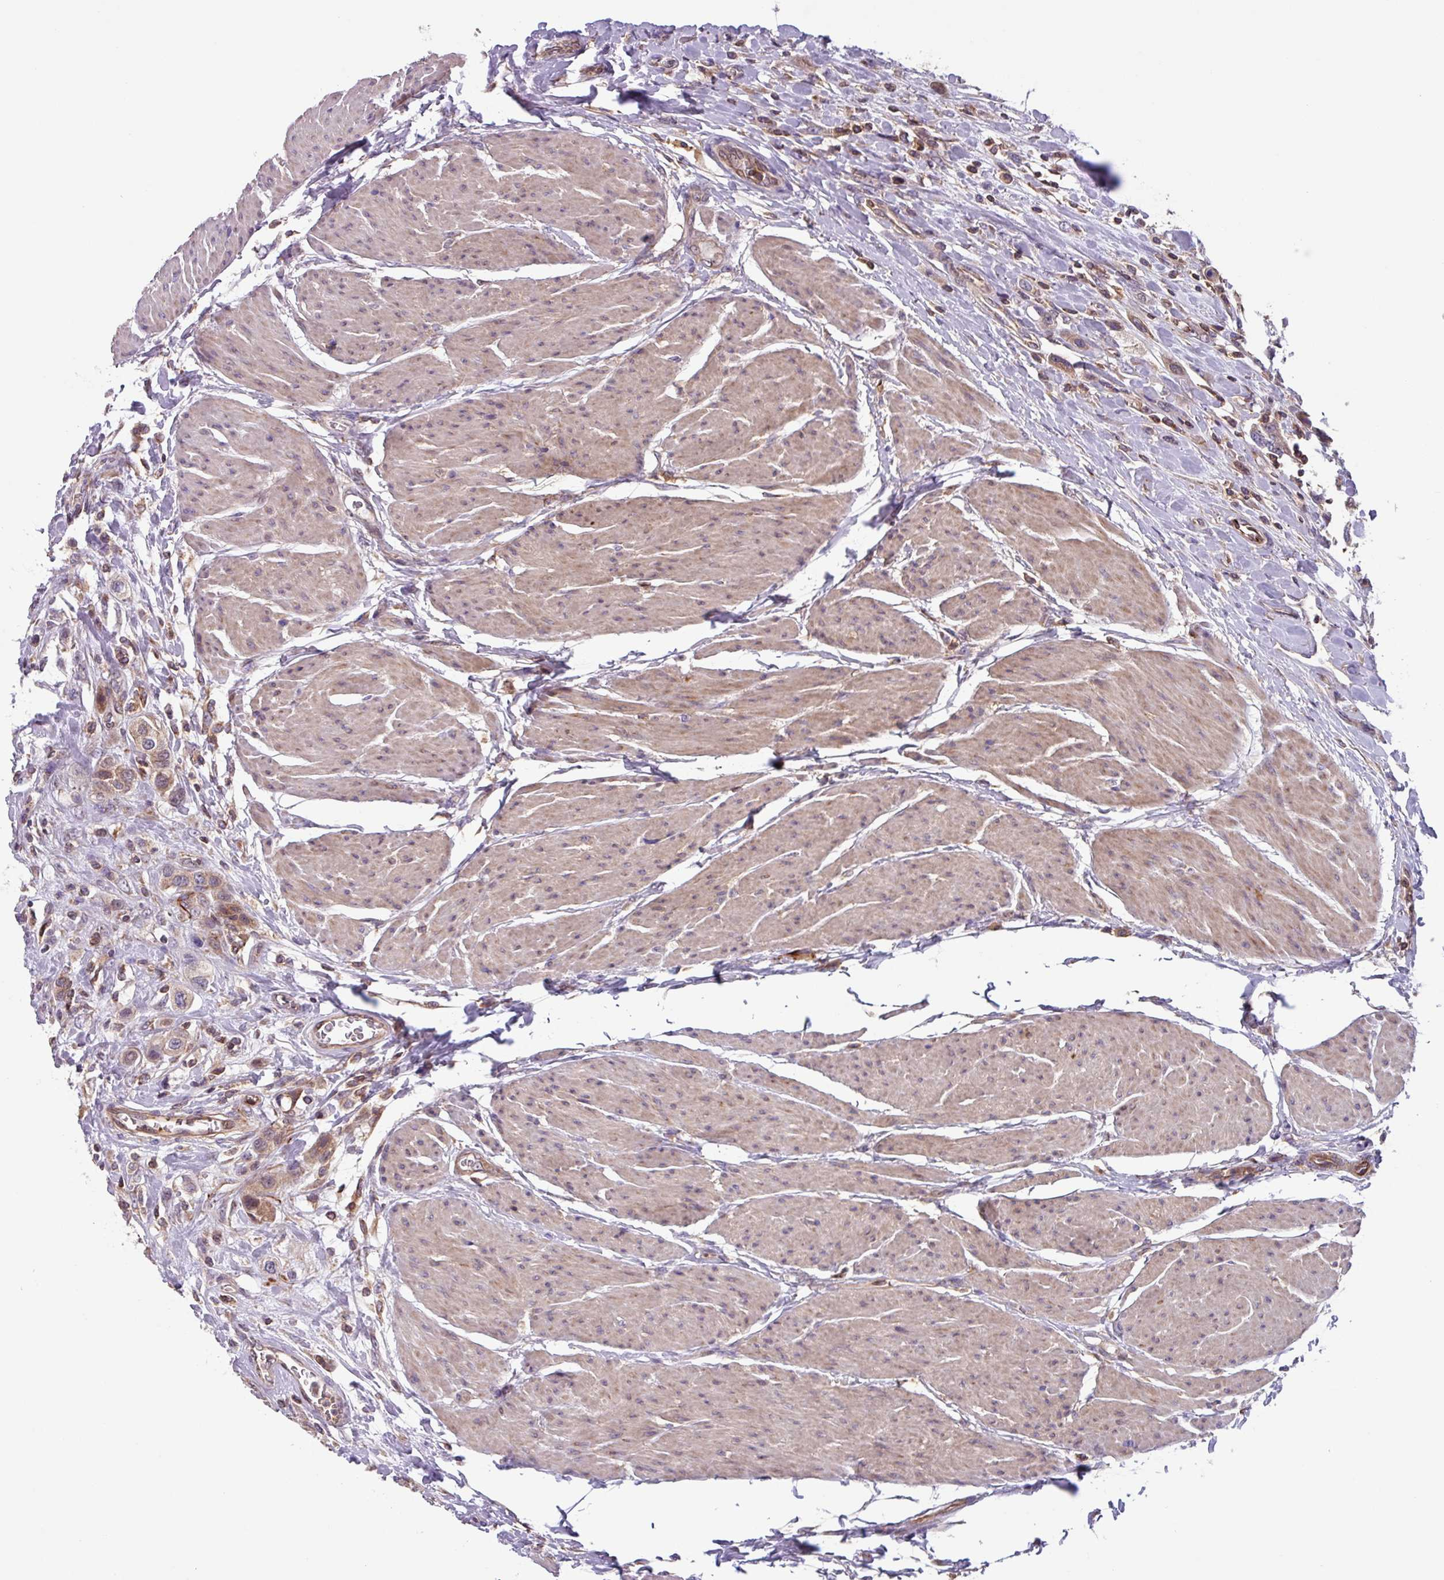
{"staining": {"intensity": "weak", "quantity": ">75%", "location": "cytoplasmic/membranous"}, "tissue": "urothelial cancer", "cell_type": "Tumor cells", "image_type": "cancer", "snomed": [{"axis": "morphology", "description": "Urothelial carcinoma, High grade"}, {"axis": "topography", "description": "Urinary bladder"}], "caption": "Tumor cells reveal weak cytoplasmic/membranous staining in about >75% of cells in urothelial cancer. (DAB (3,3'-diaminobenzidine) IHC with brightfield microscopy, high magnification).", "gene": "PLEKHD1", "patient": {"sex": "male", "age": 50}}